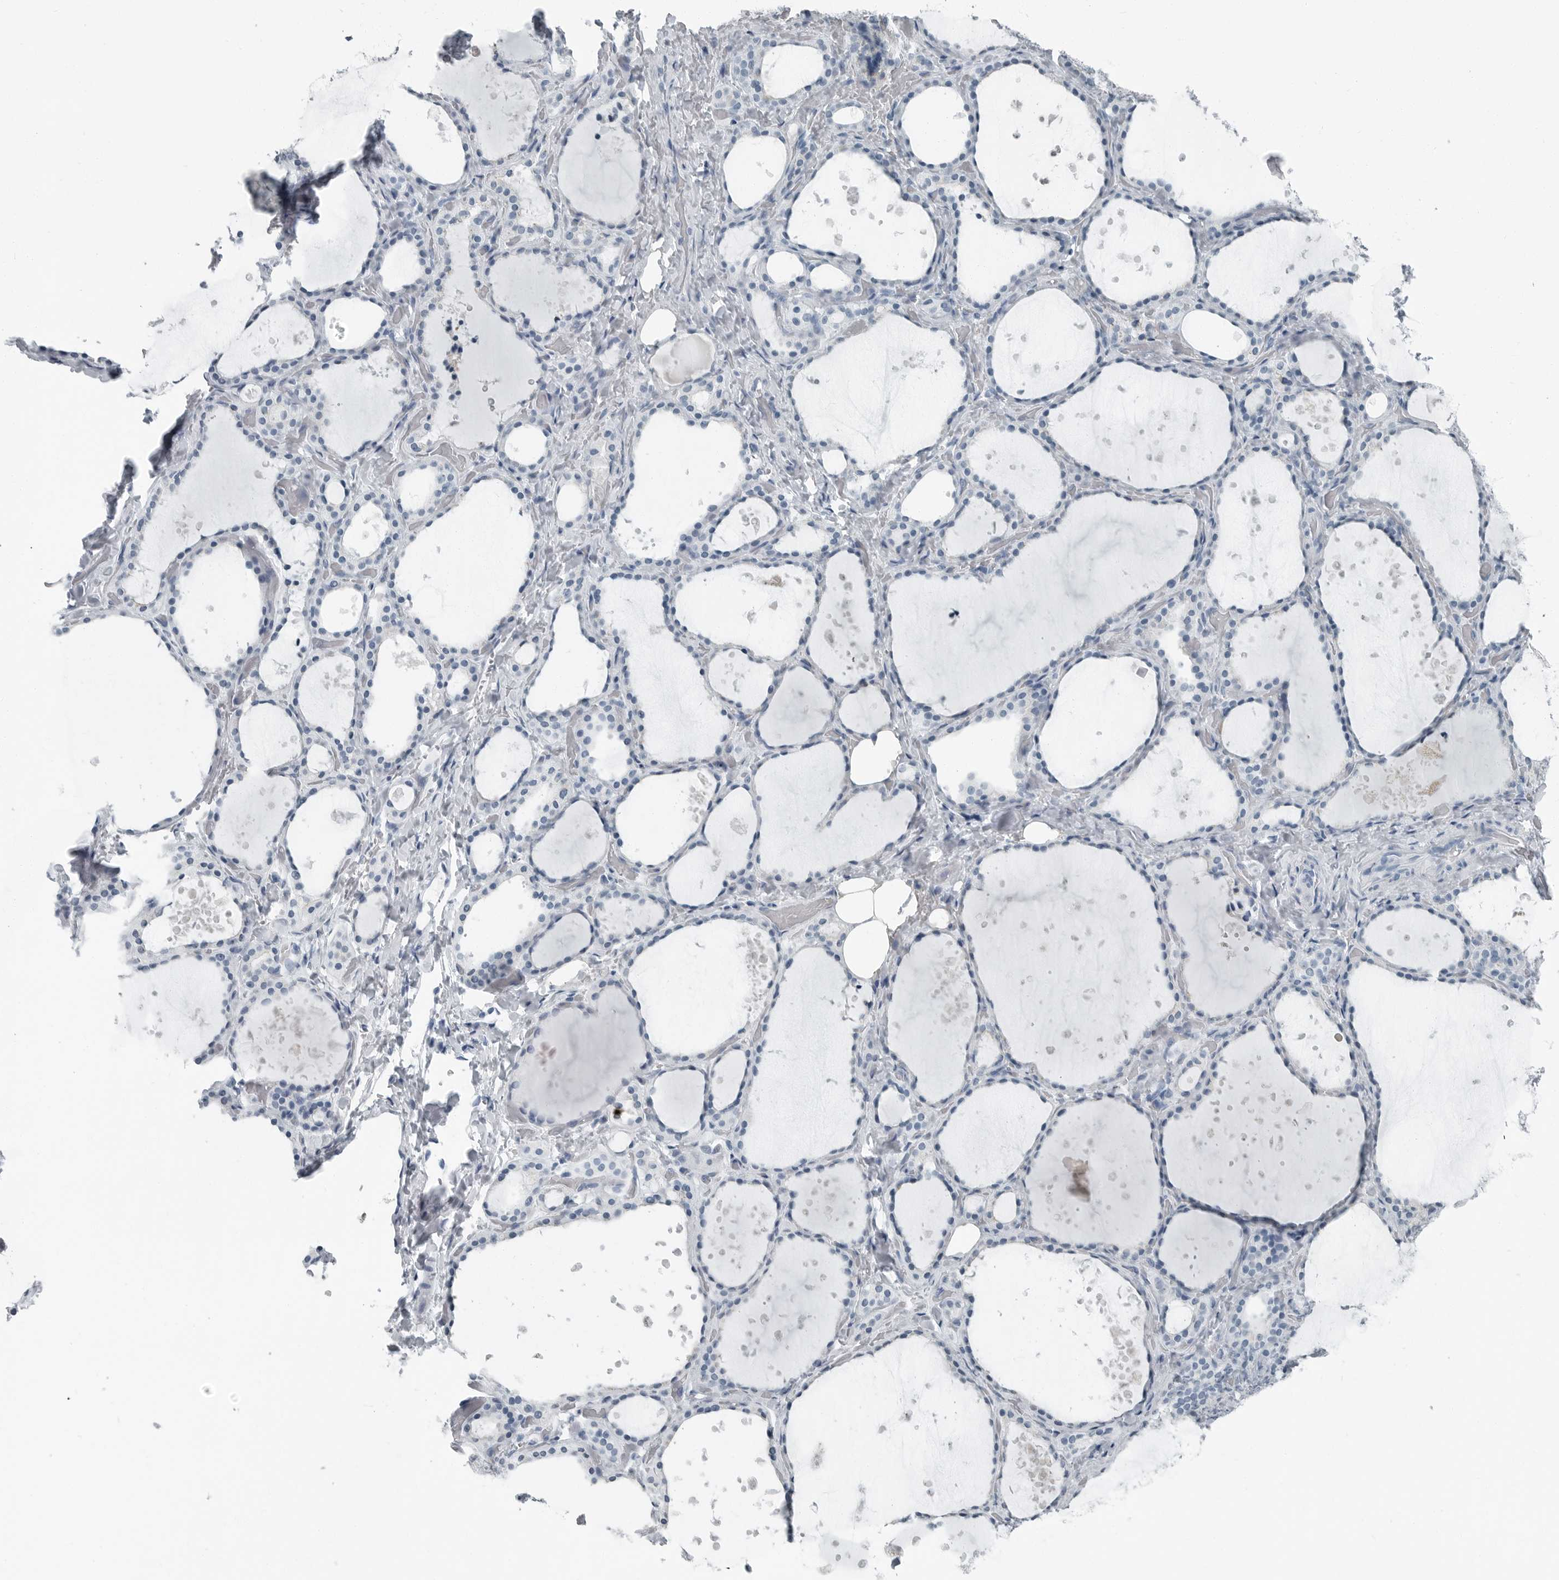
{"staining": {"intensity": "negative", "quantity": "none", "location": "none"}, "tissue": "thyroid gland", "cell_type": "Glandular cells", "image_type": "normal", "snomed": [{"axis": "morphology", "description": "Normal tissue, NOS"}, {"axis": "topography", "description": "Thyroid gland"}], "caption": "Glandular cells are negative for brown protein staining in normal thyroid gland. The staining is performed using DAB brown chromogen with nuclei counter-stained in using hematoxylin.", "gene": "FABP6", "patient": {"sex": "female", "age": 44}}